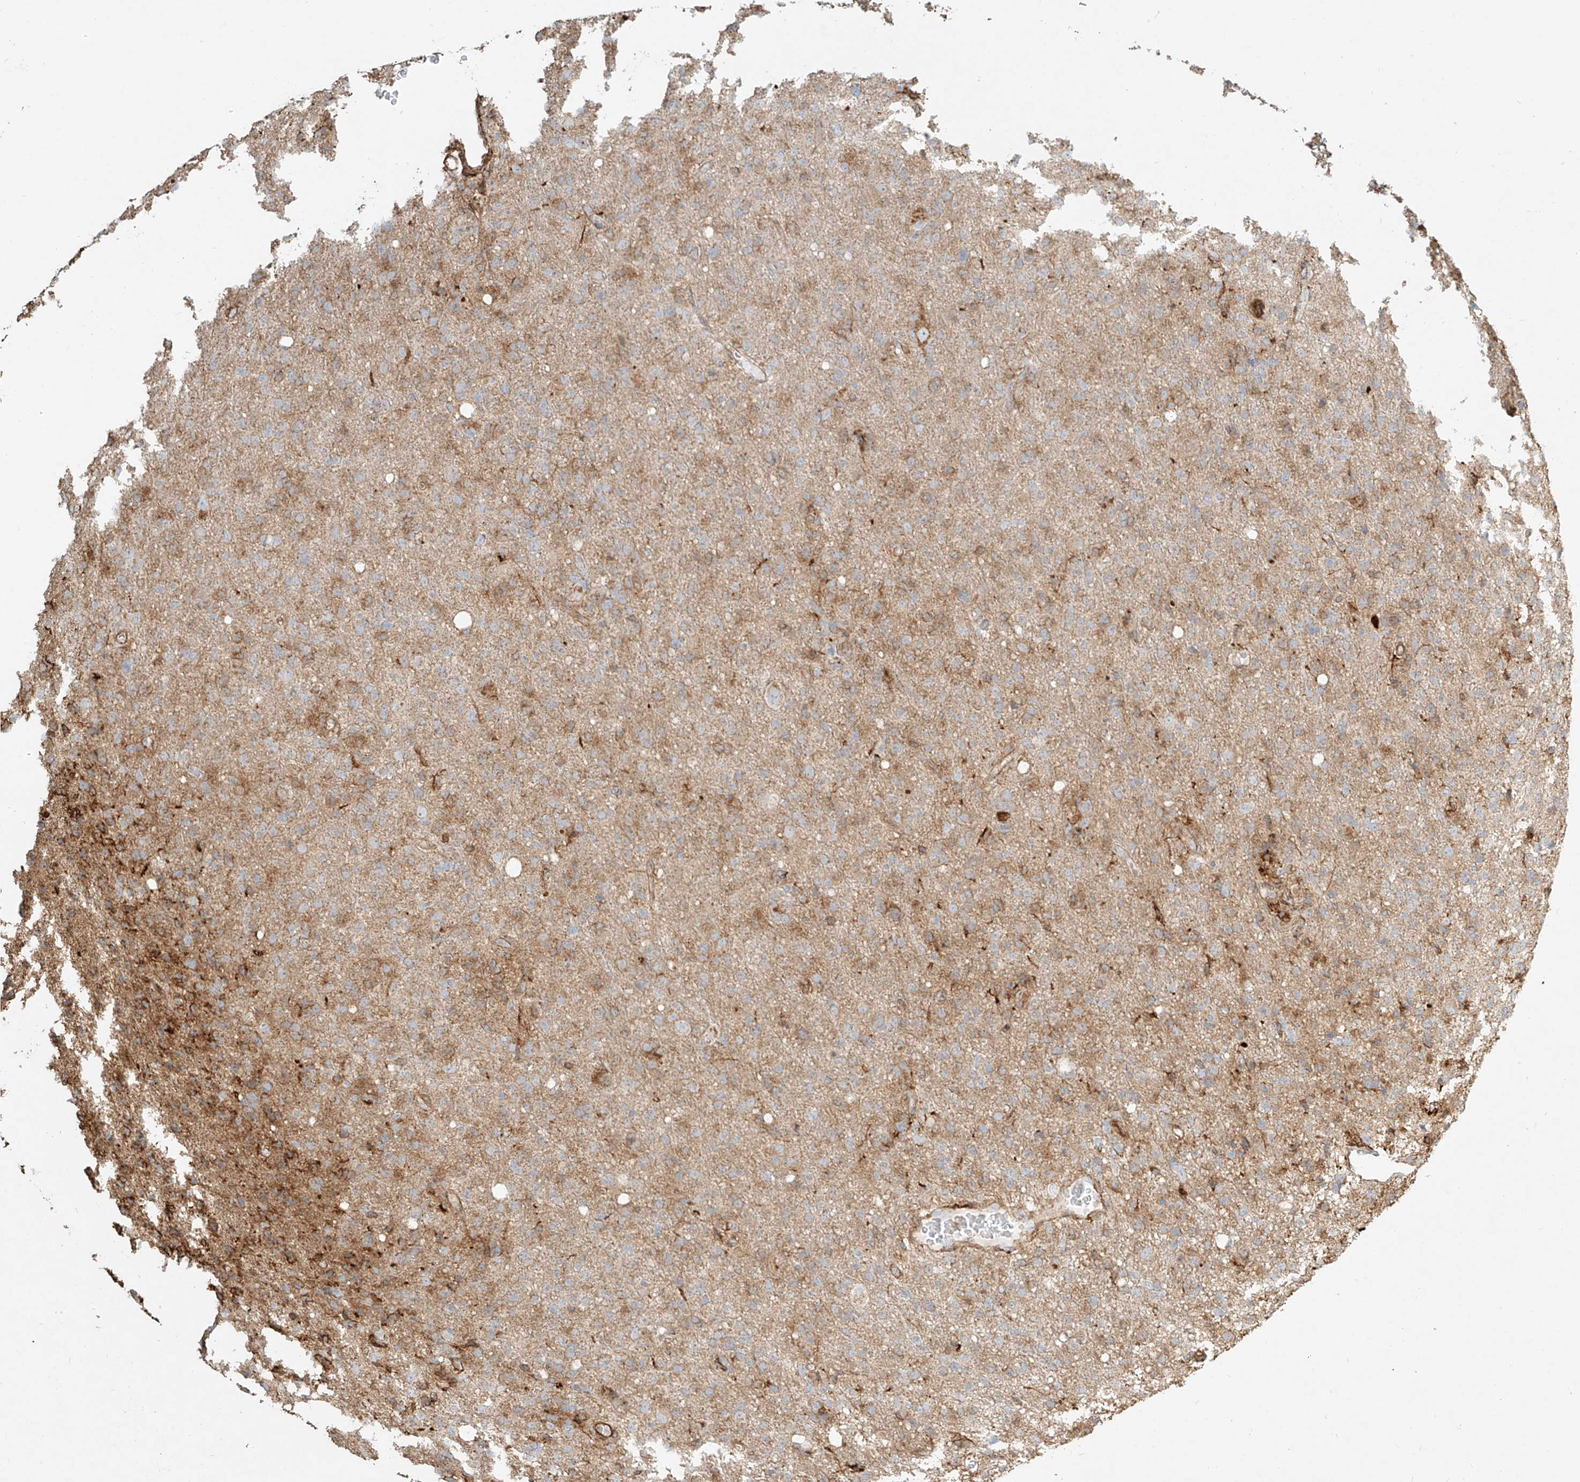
{"staining": {"intensity": "weak", "quantity": "<25%", "location": "cytoplasmic/membranous"}, "tissue": "glioma", "cell_type": "Tumor cells", "image_type": "cancer", "snomed": [{"axis": "morphology", "description": "Glioma, malignant, High grade"}, {"axis": "topography", "description": "Brain"}], "caption": "The immunohistochemistry histopathology image has no significant staining in tumor cells of malignant glioma (high-grade) tissue.", "gene": "MTX2", "patient": {"sex": "female", "age": 57}}